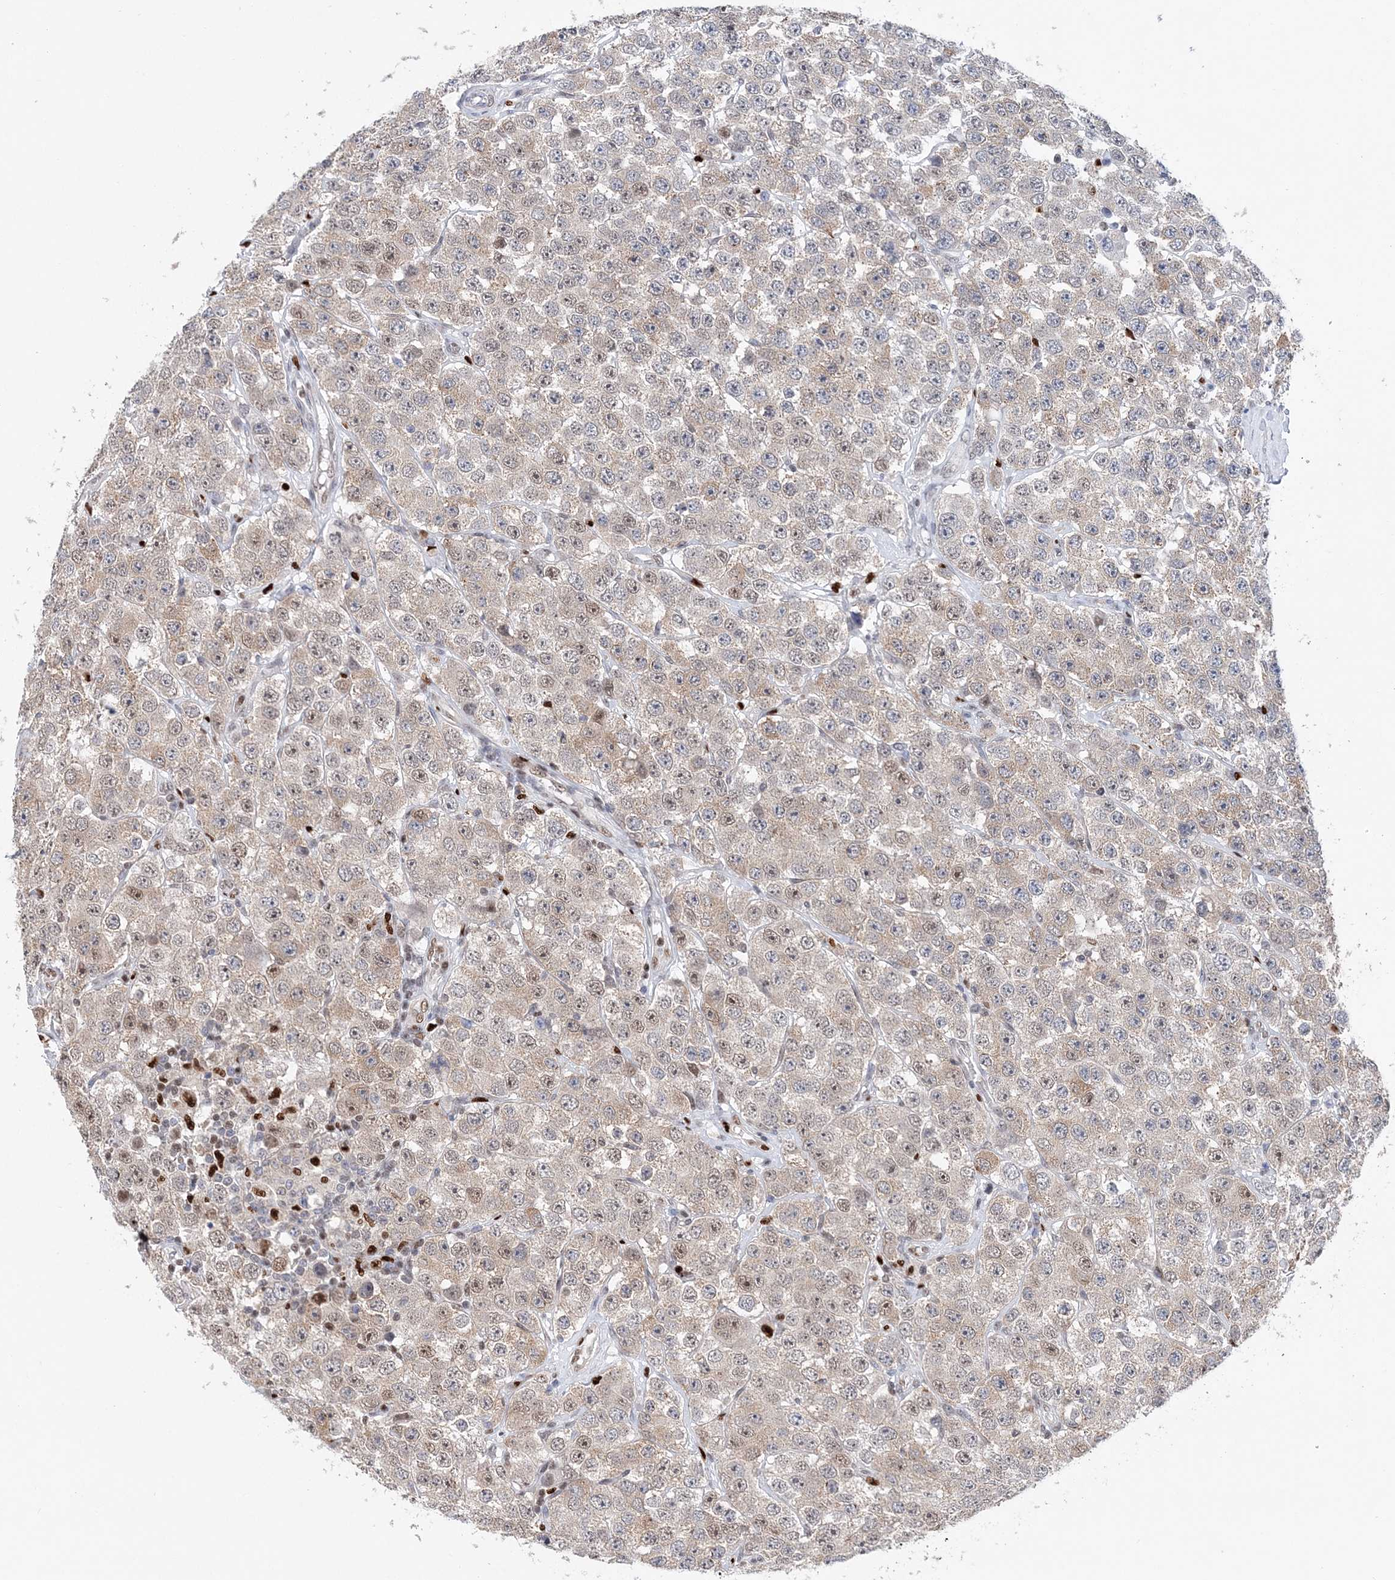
{"staining": {"intensity": "moderate", "quantity": "<25%", "location": "cytoplasmic/membranous,nuclear"}, "tissue": "testis cancer", "cell_type": "Tumor cells", "image_type": "cancer", "snomed": [{"axis": "morphology", "description": "Seminoma, NOS"}, {"axis": "topography", "description": "Testis"}], "caption": "High-magnification brightfield microscopy of testis cancer (seminoma) stained with DAB (3,3'-diaminobenzidine) (brown) and counterstained with hematoxylin (blue). tumor cells exhibit moderate cytoplasmic/membranous and nuclear staining is present in about<25% of cells.", "gene": "NIT2", "patient": {"sex": "male", "age": 28}}